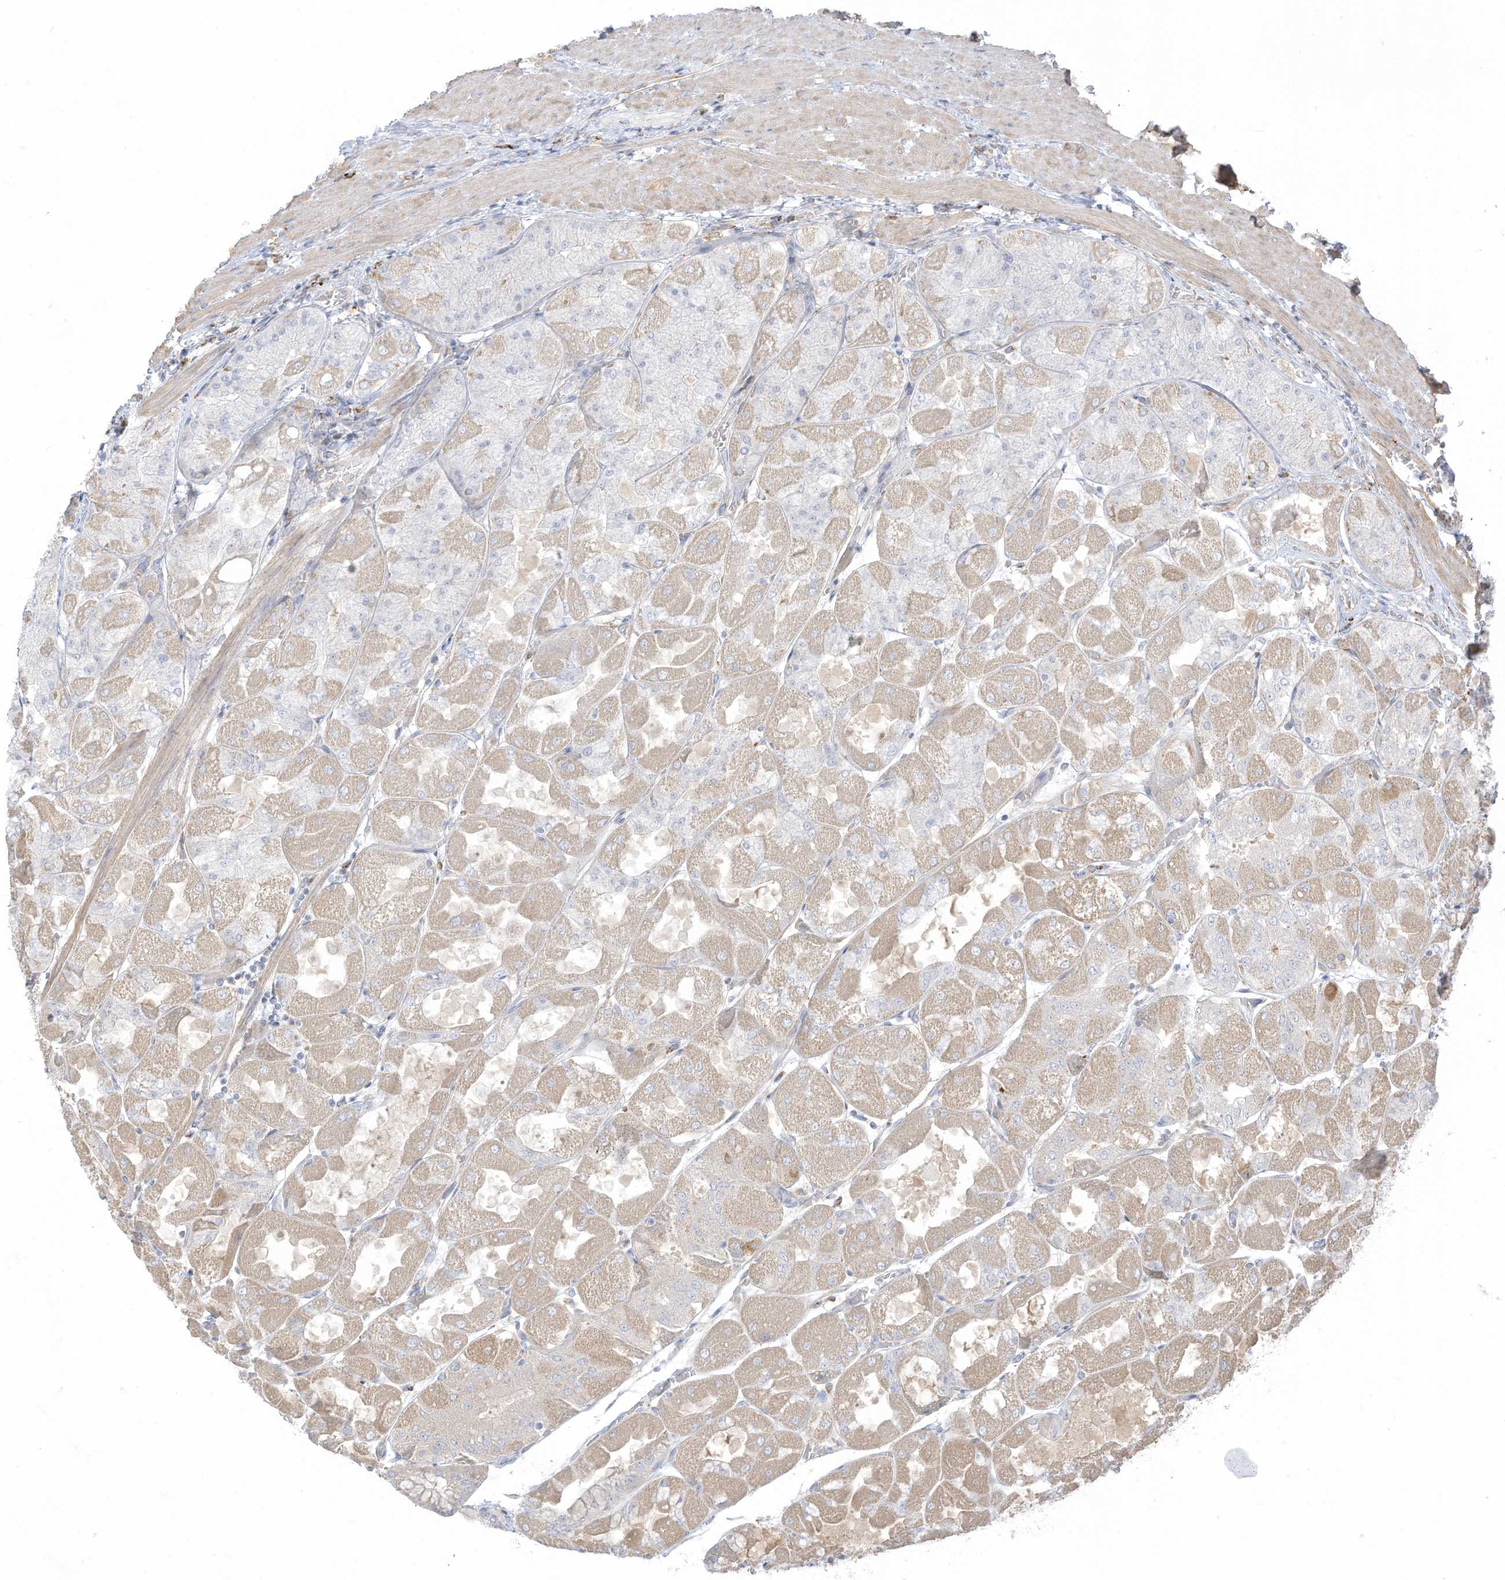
{"staining": {"intensity": "weak", "quantity": "25%-75%", "location": "cytoplasmic/membranous"}, "tissue": "stomach", "cell_type": "Glandular cells", "image_type": "normal", "snomed": [{"axis": "morphology", "description": "Normal tissue, NOS"}, {"axis": "topography", "description": "Stomach"}], "caption": "High-power microscopy captured an immunohistochemistry image of unremarkable stomach, revealing weak cytoplasmic/membranous positivity in approximately 25%-75% of glandular cells. The staining was performed using DAB (3,3'-diaminobenzidine) to visualize the protein expression in brown, while the nuclei were stained in blue with hematoxylin (Magnification: 20x).", "gene": "TAL2", "patient": {"sex": "female", "age": 61}}